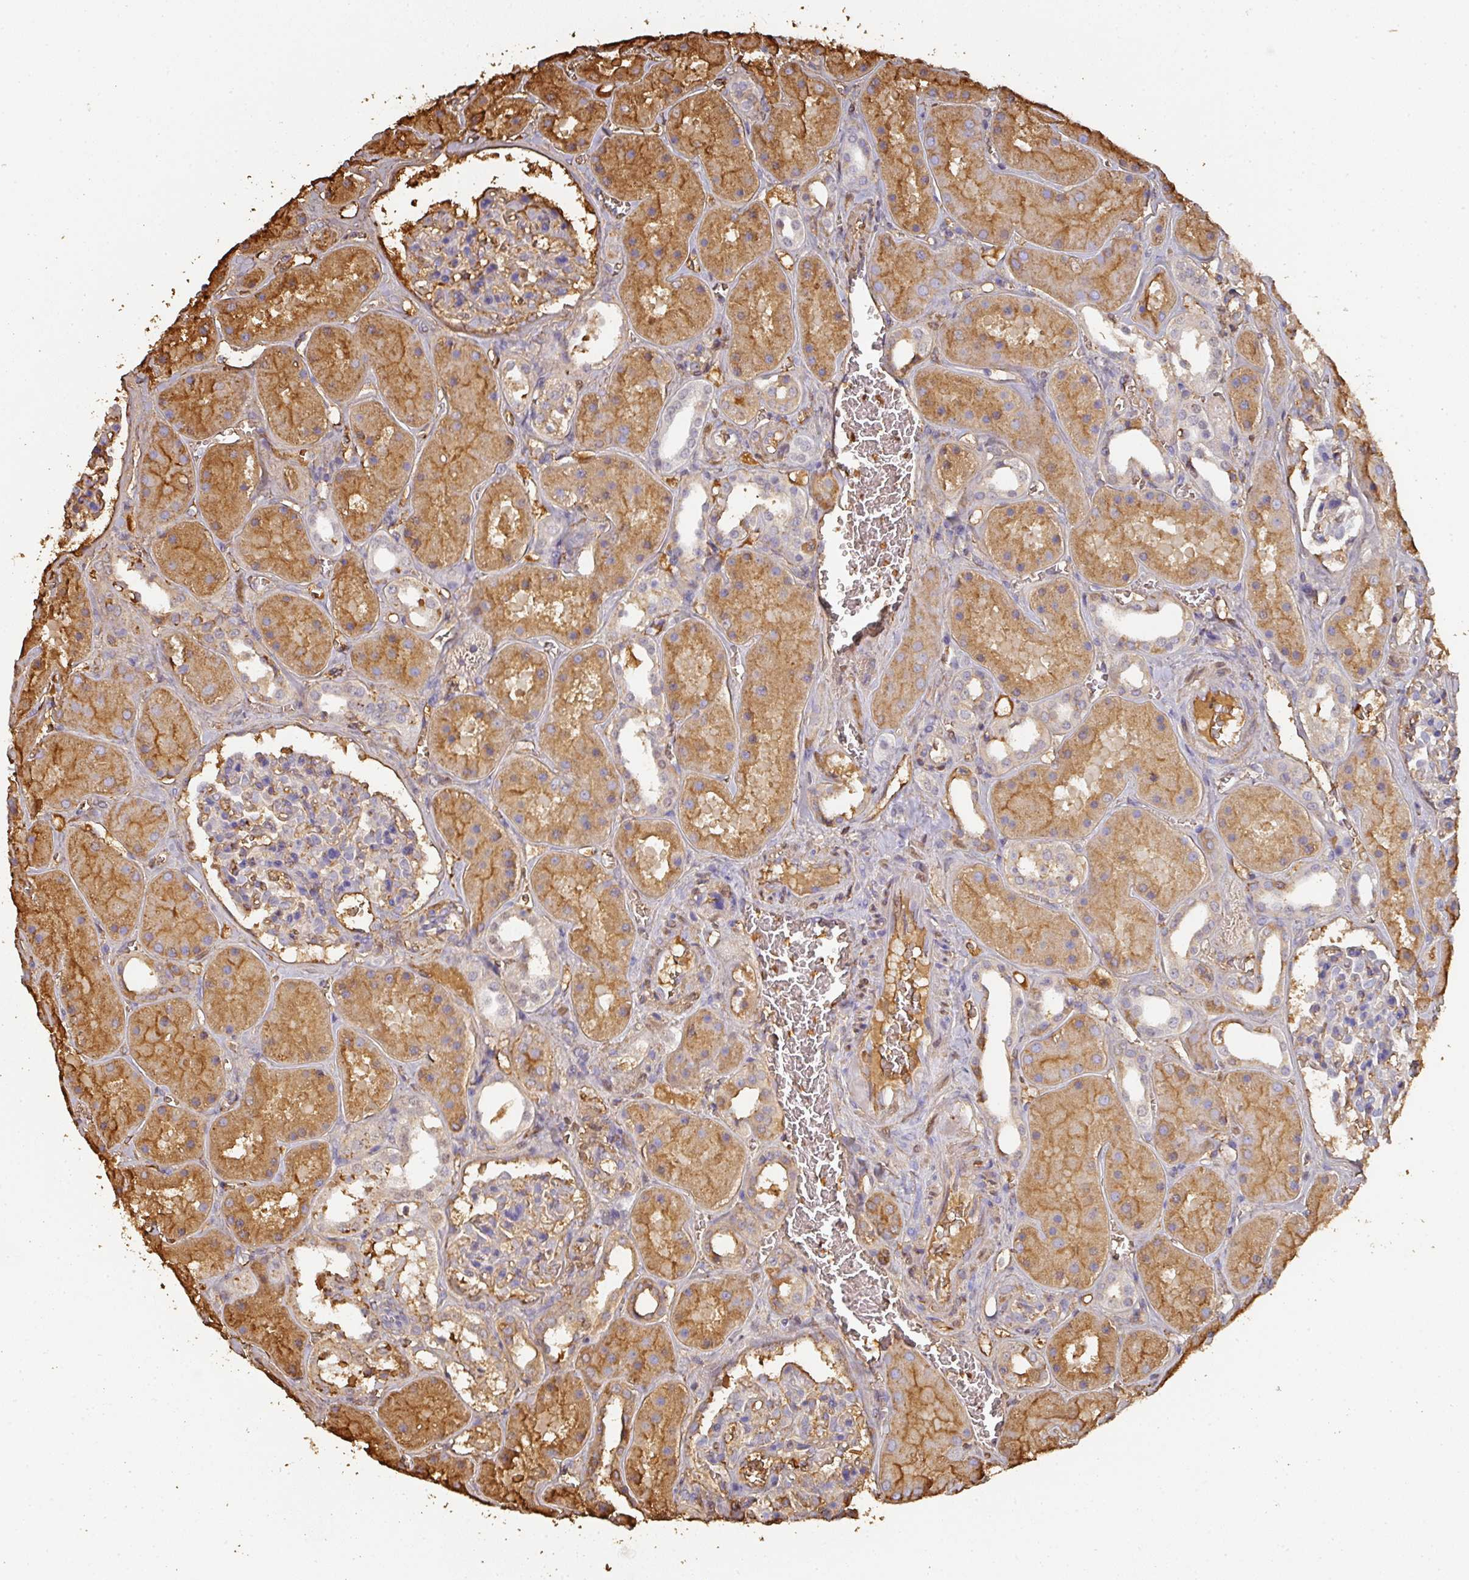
{"staining": {"intensity": "negative", "quantity": "none", "location": "none"}, "tissue": "kidney", "cell_type": "Cells in glomeruli", "image_type": "normal", "snomed": [{"axis": "morphology", "description": "Normal tissue, NOS"}, {"axis": "topography", "description": "Kidney"}], "caption": "Immunohistochemistry micrograph of unremarkable human kidney stained for a protein (brown), which demonstrates no staining in cells in glomeruli.", "gene": "ALB", "patient": {"sex": "female", "age": 41}}